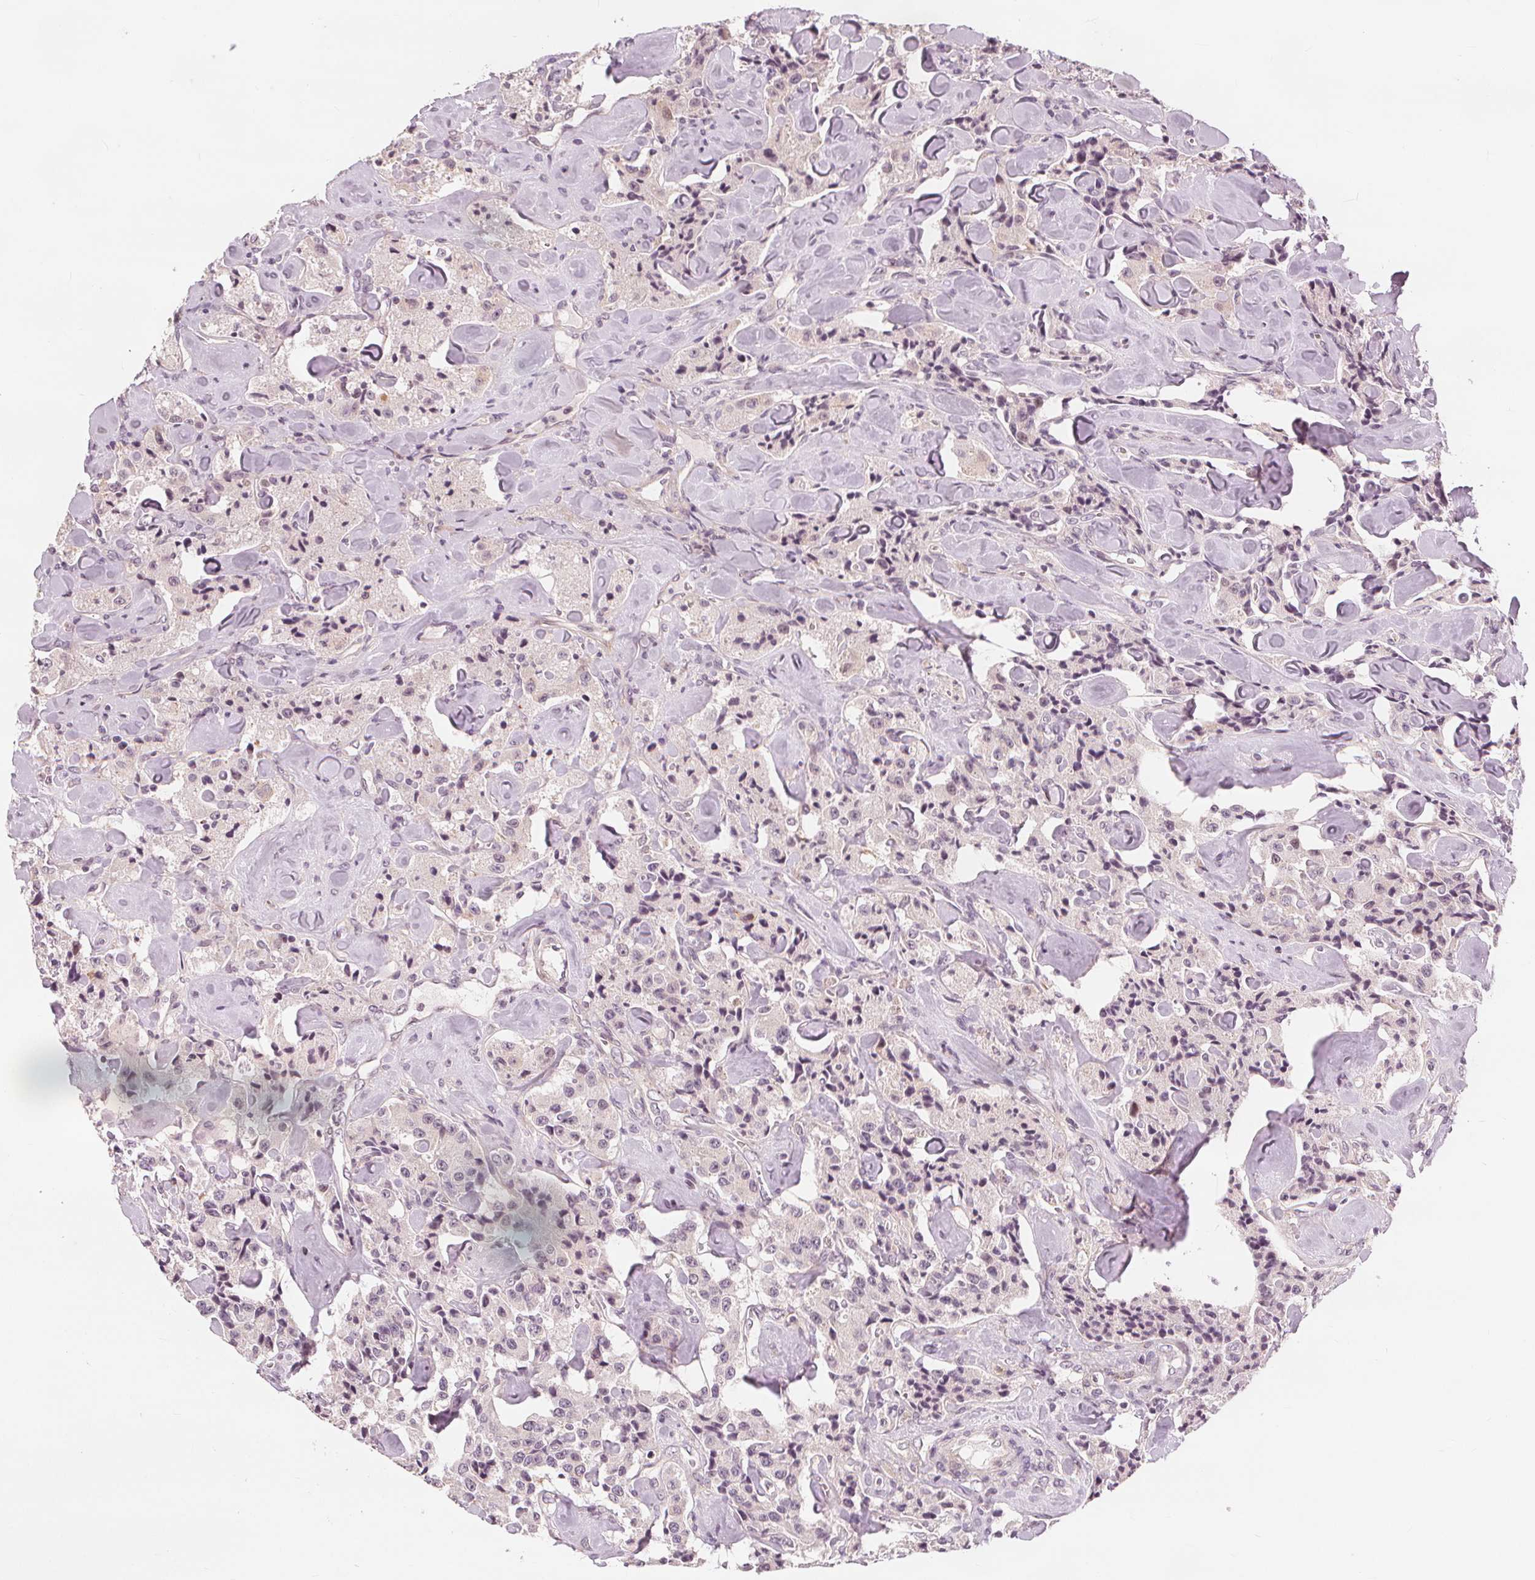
{"staining": {"intensity": "negative", "quantity": "none", "location": "none"}, "tissue": "carcinoid", "cell_type": "Tumor cells", "image_type": "cancer", "snomed": [{"axis": "morphology", "description": "Carcinoid, malignant, NOS"}, {"axis": "topography", "description": "Pancreas"}], "caption": "Immunohistochemistry micrograph of human carcinoid stained for a protein (brown), which shows no positivity in tumor cells.", "gene": "SLC34A1", "patient": {"sex": "male", "age": 41}}